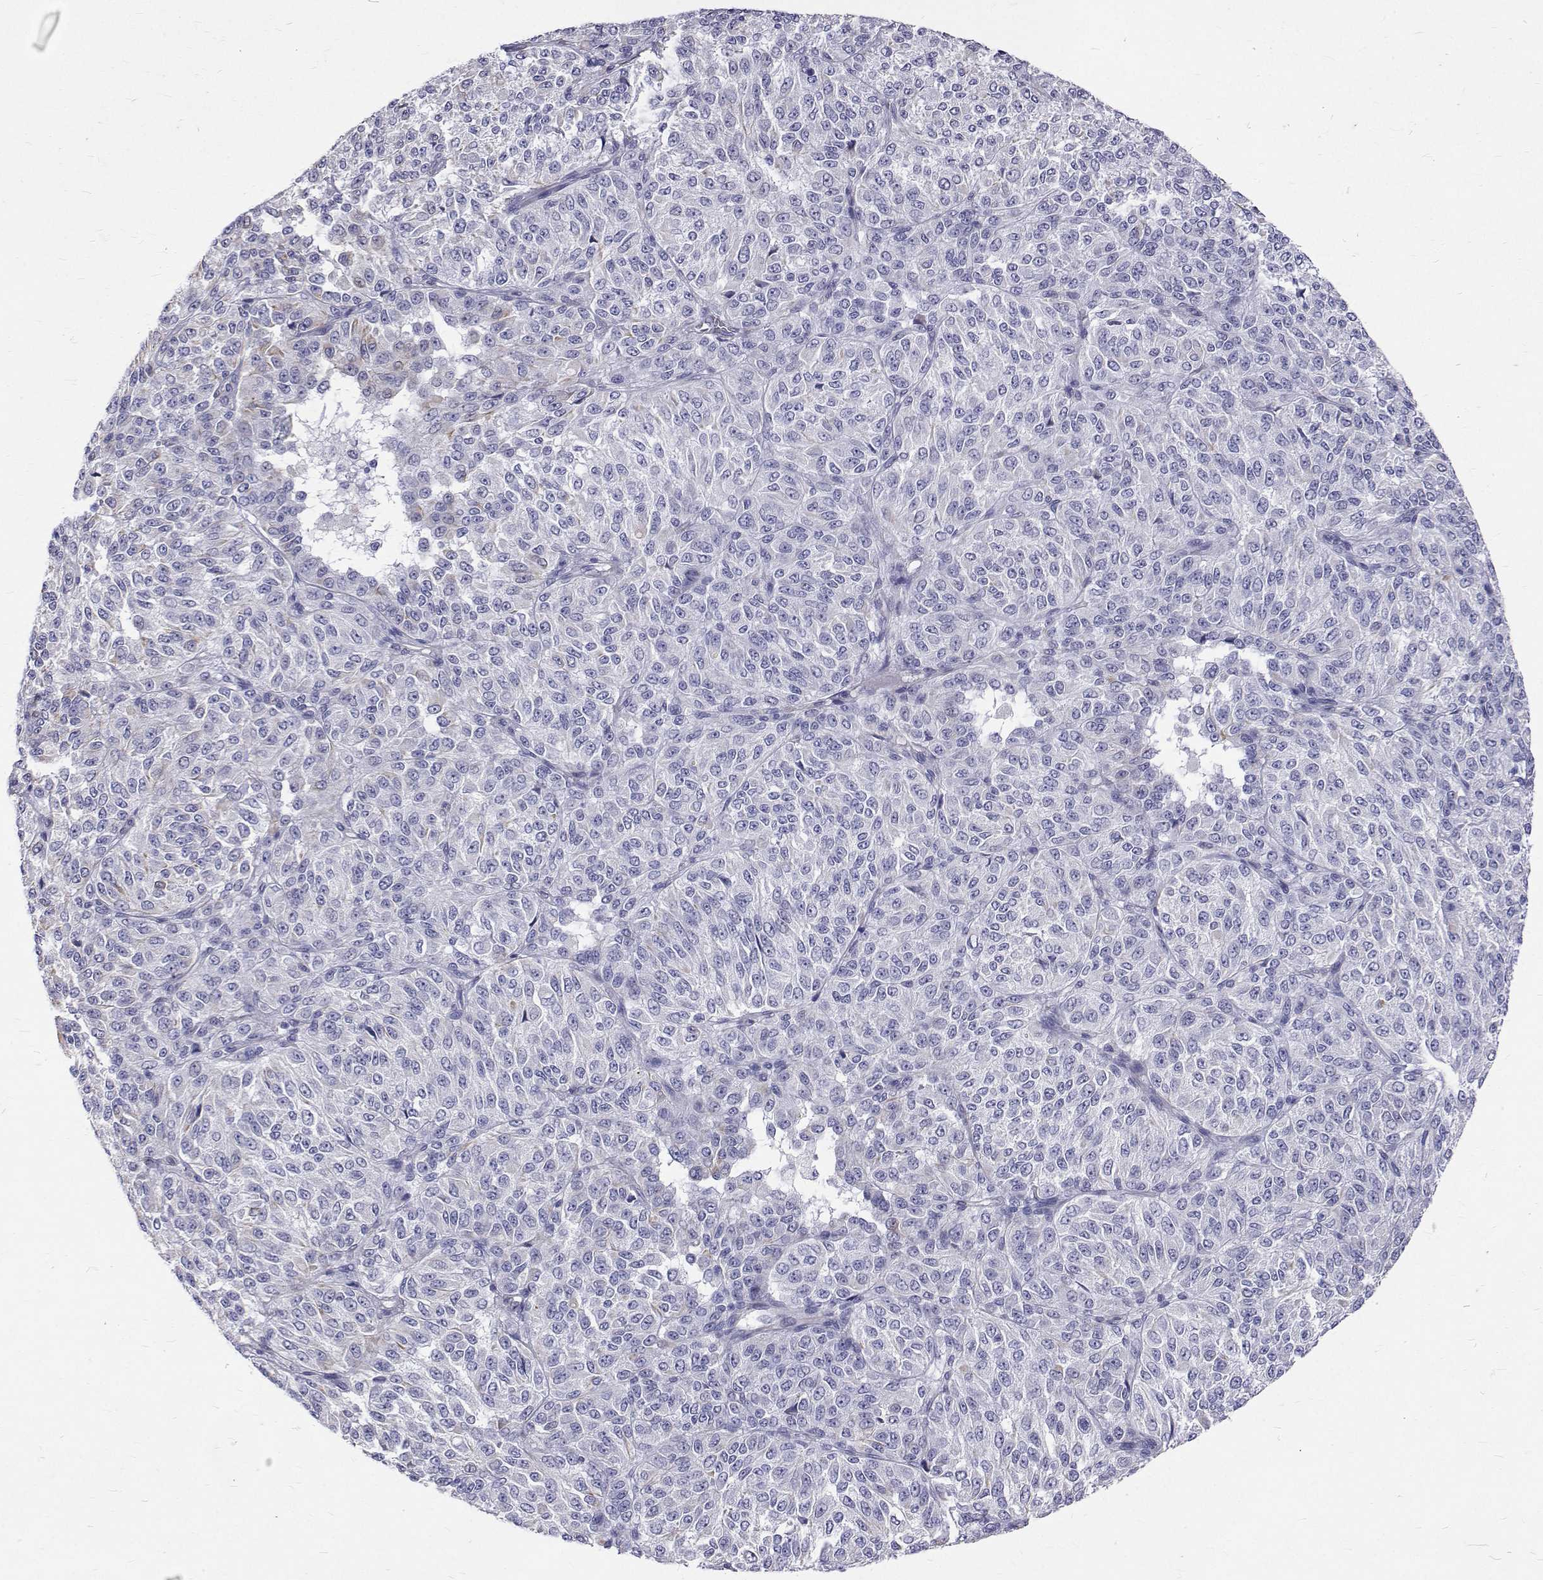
{"staining": {"intensity": "negative", "quantity": "none", "location": "none"}, "tissue": "melanoma", "cell_type": "Tumor cells", "image_type": "cancer", "snomed": [{"axis": "morphology", "description": "Malignant melanoma, Metastatic site"}, {"axis": "topography", "description": "Brain"}], "caption": "Immunohistochemistry (IHC) micrograph of neoplastic tissue: human malignant melanoma (metastatic site) stained with DAB (3,3'-diaminobenzidine) shows no significant protein positivity in tumor cells.", "gene": "OPRPN", "patient": {"sex": "female", "age": 56}}